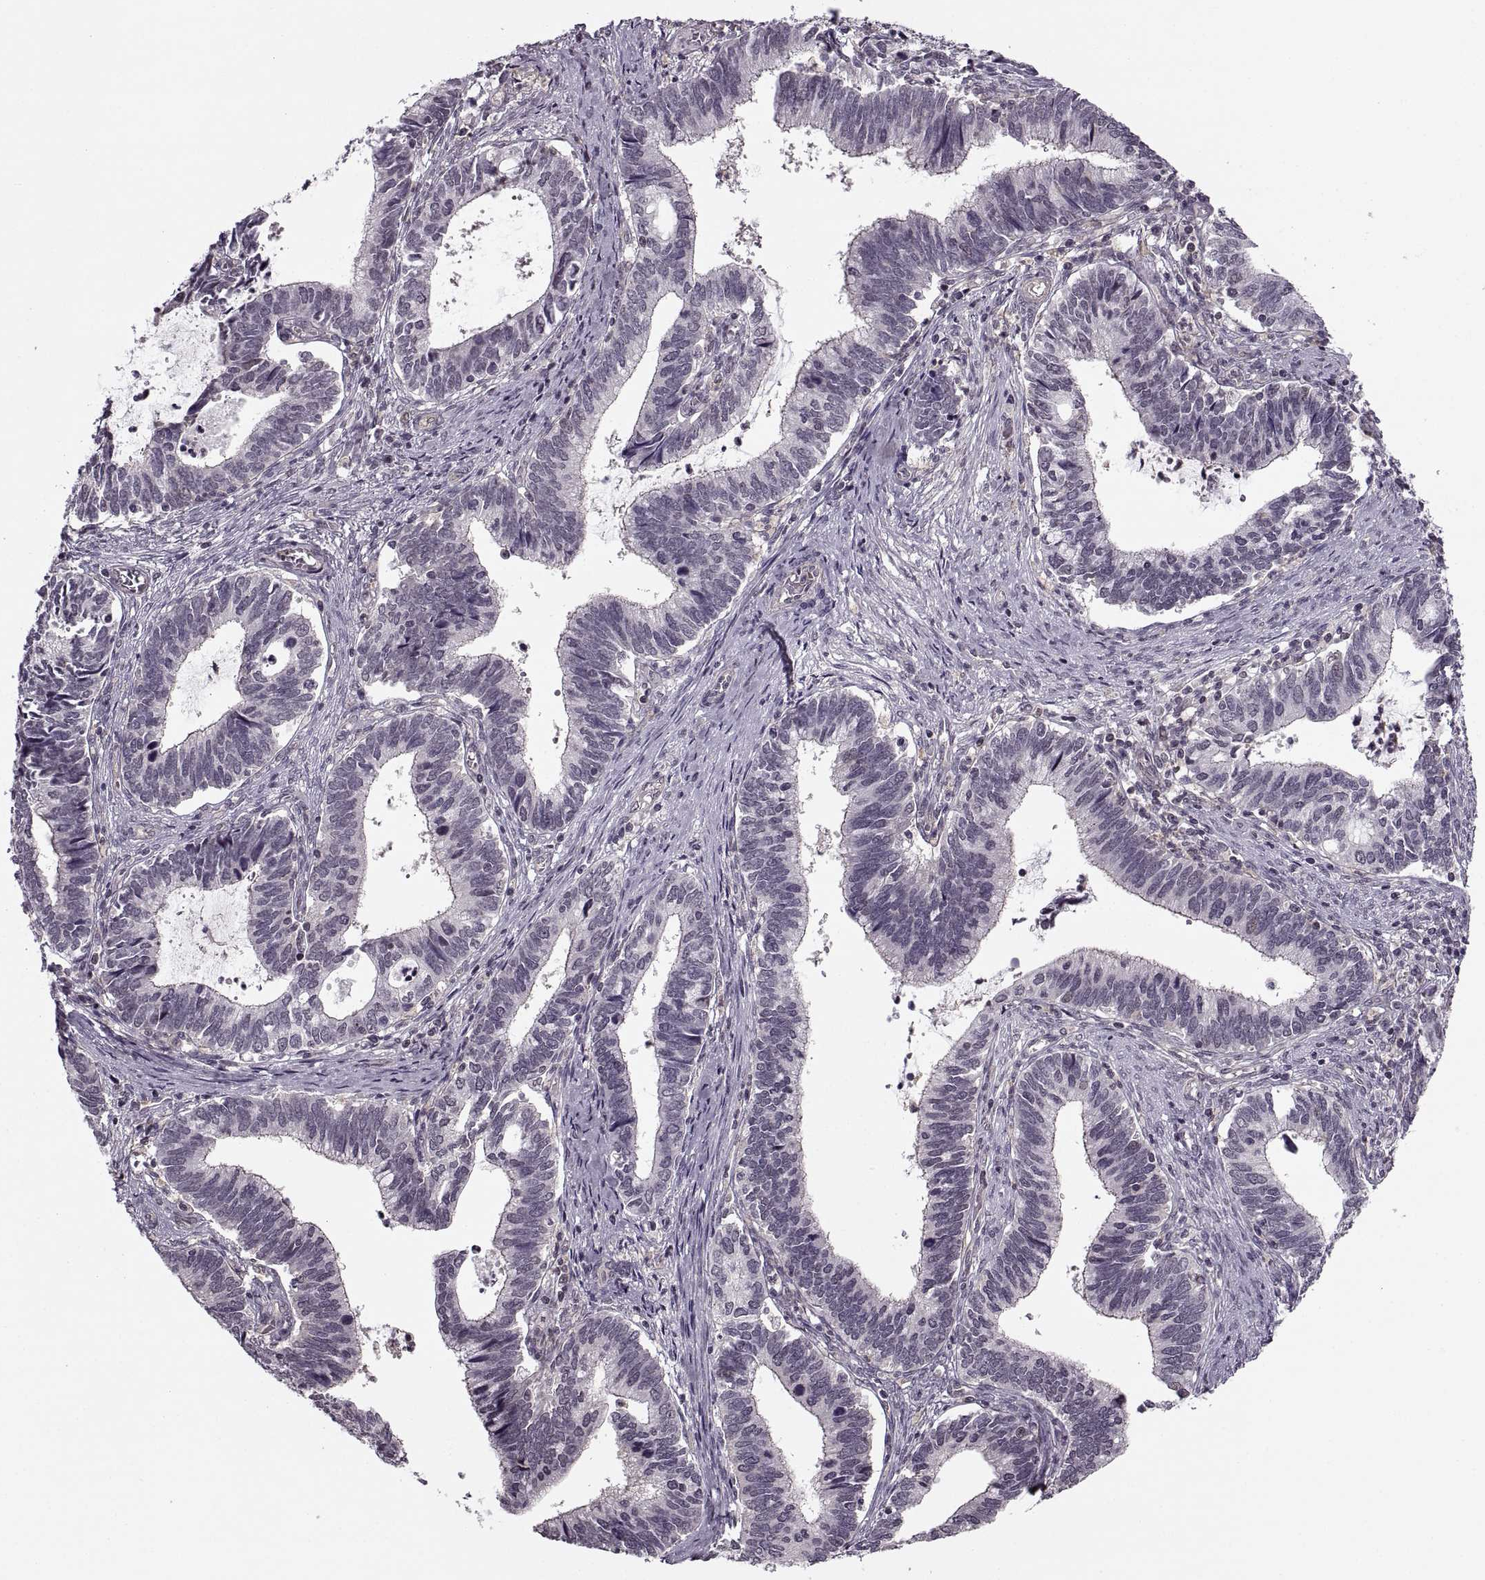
{"staining": {"intensity": "negative", "quantity": "none", "location": "none"}, "tissue": "cervical cancer", "cell_type": "Tumor cells", "image_type": "cancer", "snomed": [{"axis": "morphology", "description": "Adenocarcinoma, NOS"}, {"axis": "topography", "description": "Cervix"}], "caption": "Immunohistochemistry of cervical adenocarcinoma exhibits no staining in tumor cells.", "gene": "LUZP2", "patient": {"sex": "female", "age": 42}}